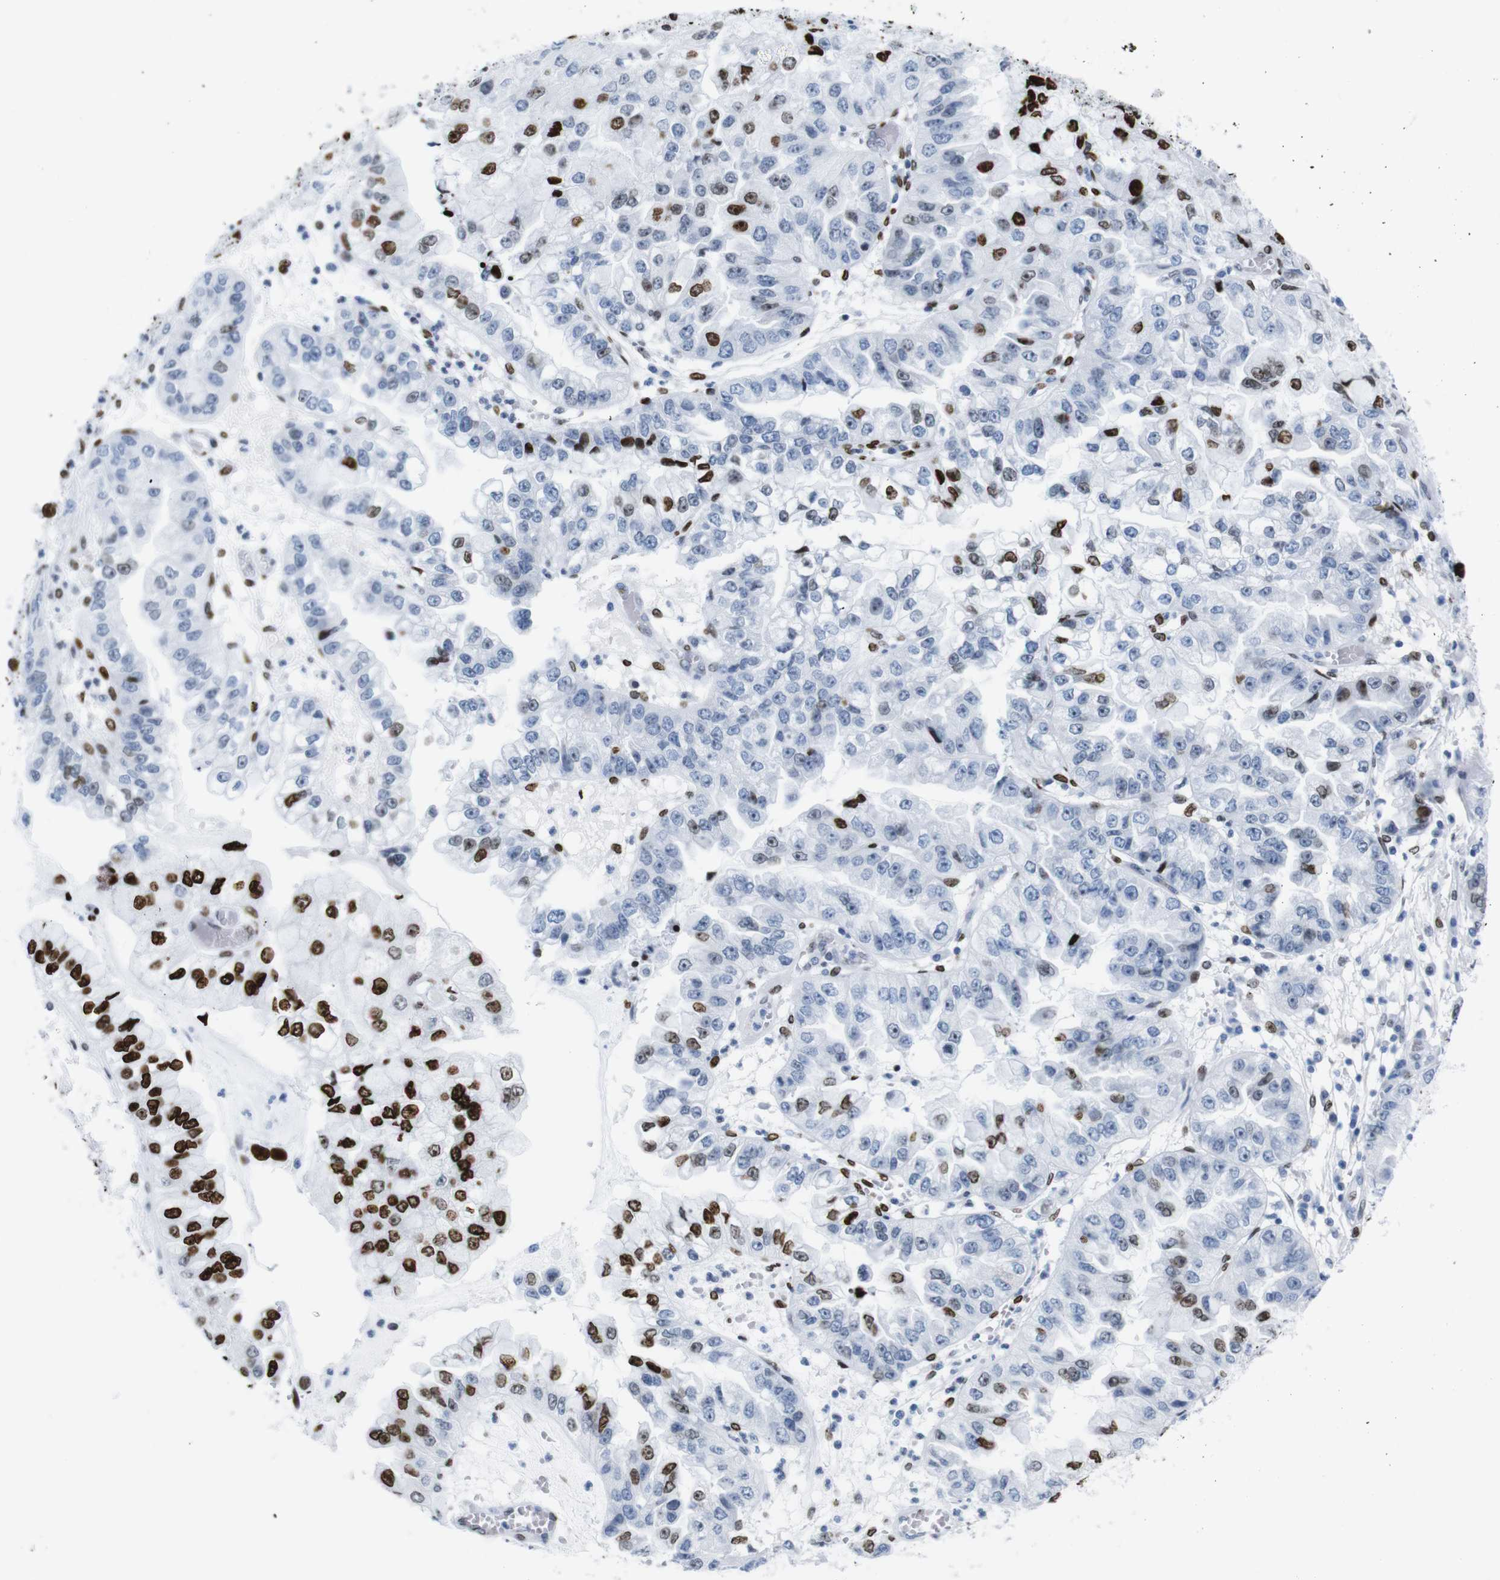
{"staining": {"intensity": "strong", "quantity": "25%-75%", "location": "nuclear"}, "tissue": "liver cancer", "cell_type": "Tumor cells", "image_type": "cancer", "snomed": [{"axis": "morphology", "description": "Cholangiocarcinoma"}, {"axis": "topography", "description": "Liver"}], "caption": "Immunohistochemistry (IHC) of human liver cancer exhibits high levels of strong nuclear positivity in approximately 25%-75% of tumor cells.", "gene": "NPIPB15", "patient": {"sex": "female", "age": 79}}